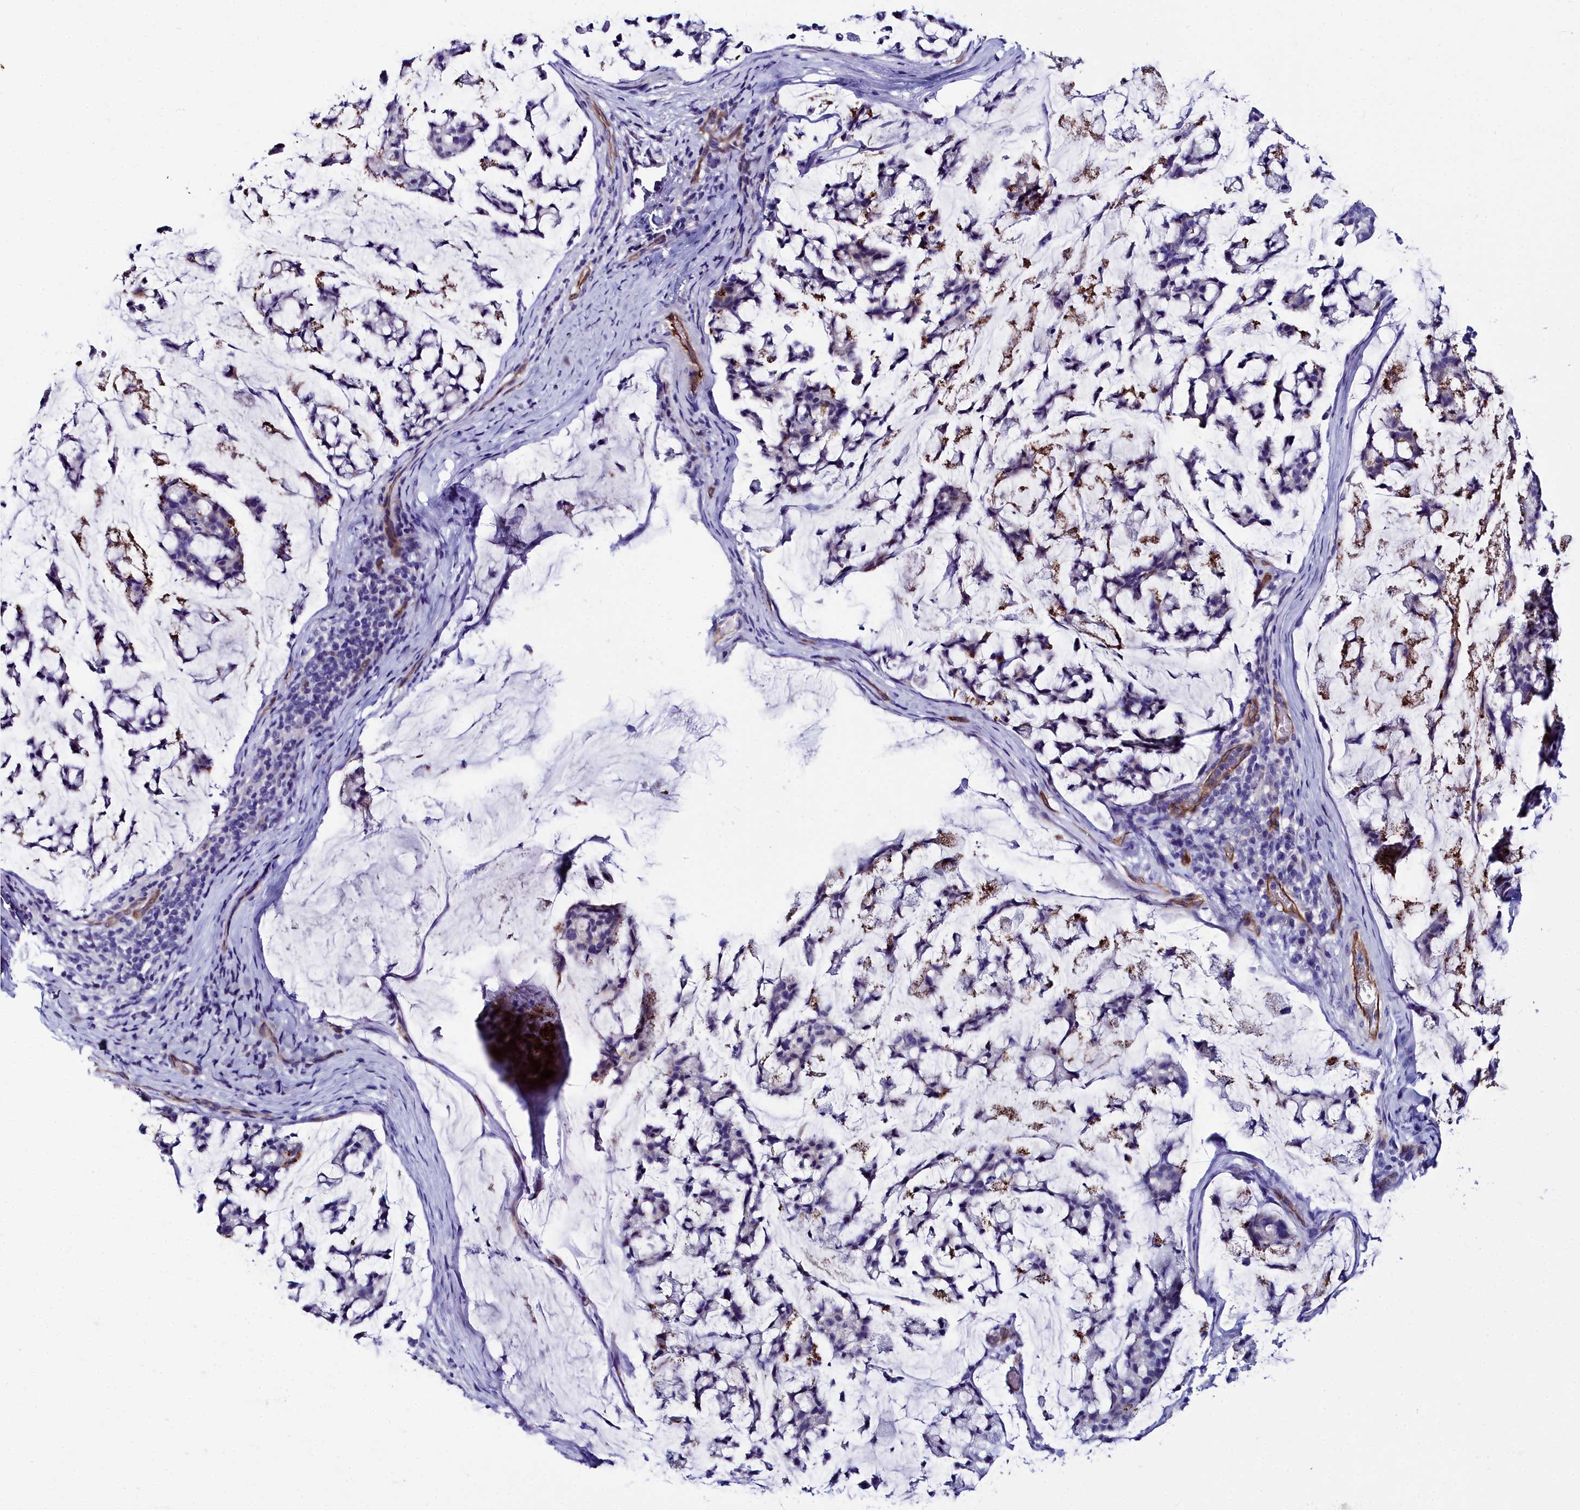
{"staining": {"intensity": "moderate", "quantity": "<25%", "location": "cytoplasmic/membranous"}, "tissue": "stomach cancer", "cell_type": "Tumor cells", "image_type": "cancer", "snomed": [{"axis": "morphology", "description": "Adenocarcinoma, NOS"}, {"axis": "topography", "description": "Stomach, lower"}], "caption": "Protein analysis of stomach adenocarcinoma tissue exhibits moderate cytoplasmic/membranous staining in approximately <25% of tumor cells. The protein of interest is shown in brown color, while the nuclei are stained blue.", "gene": "CYP4F11", "patient": {"sex": "male", "age": 67}}